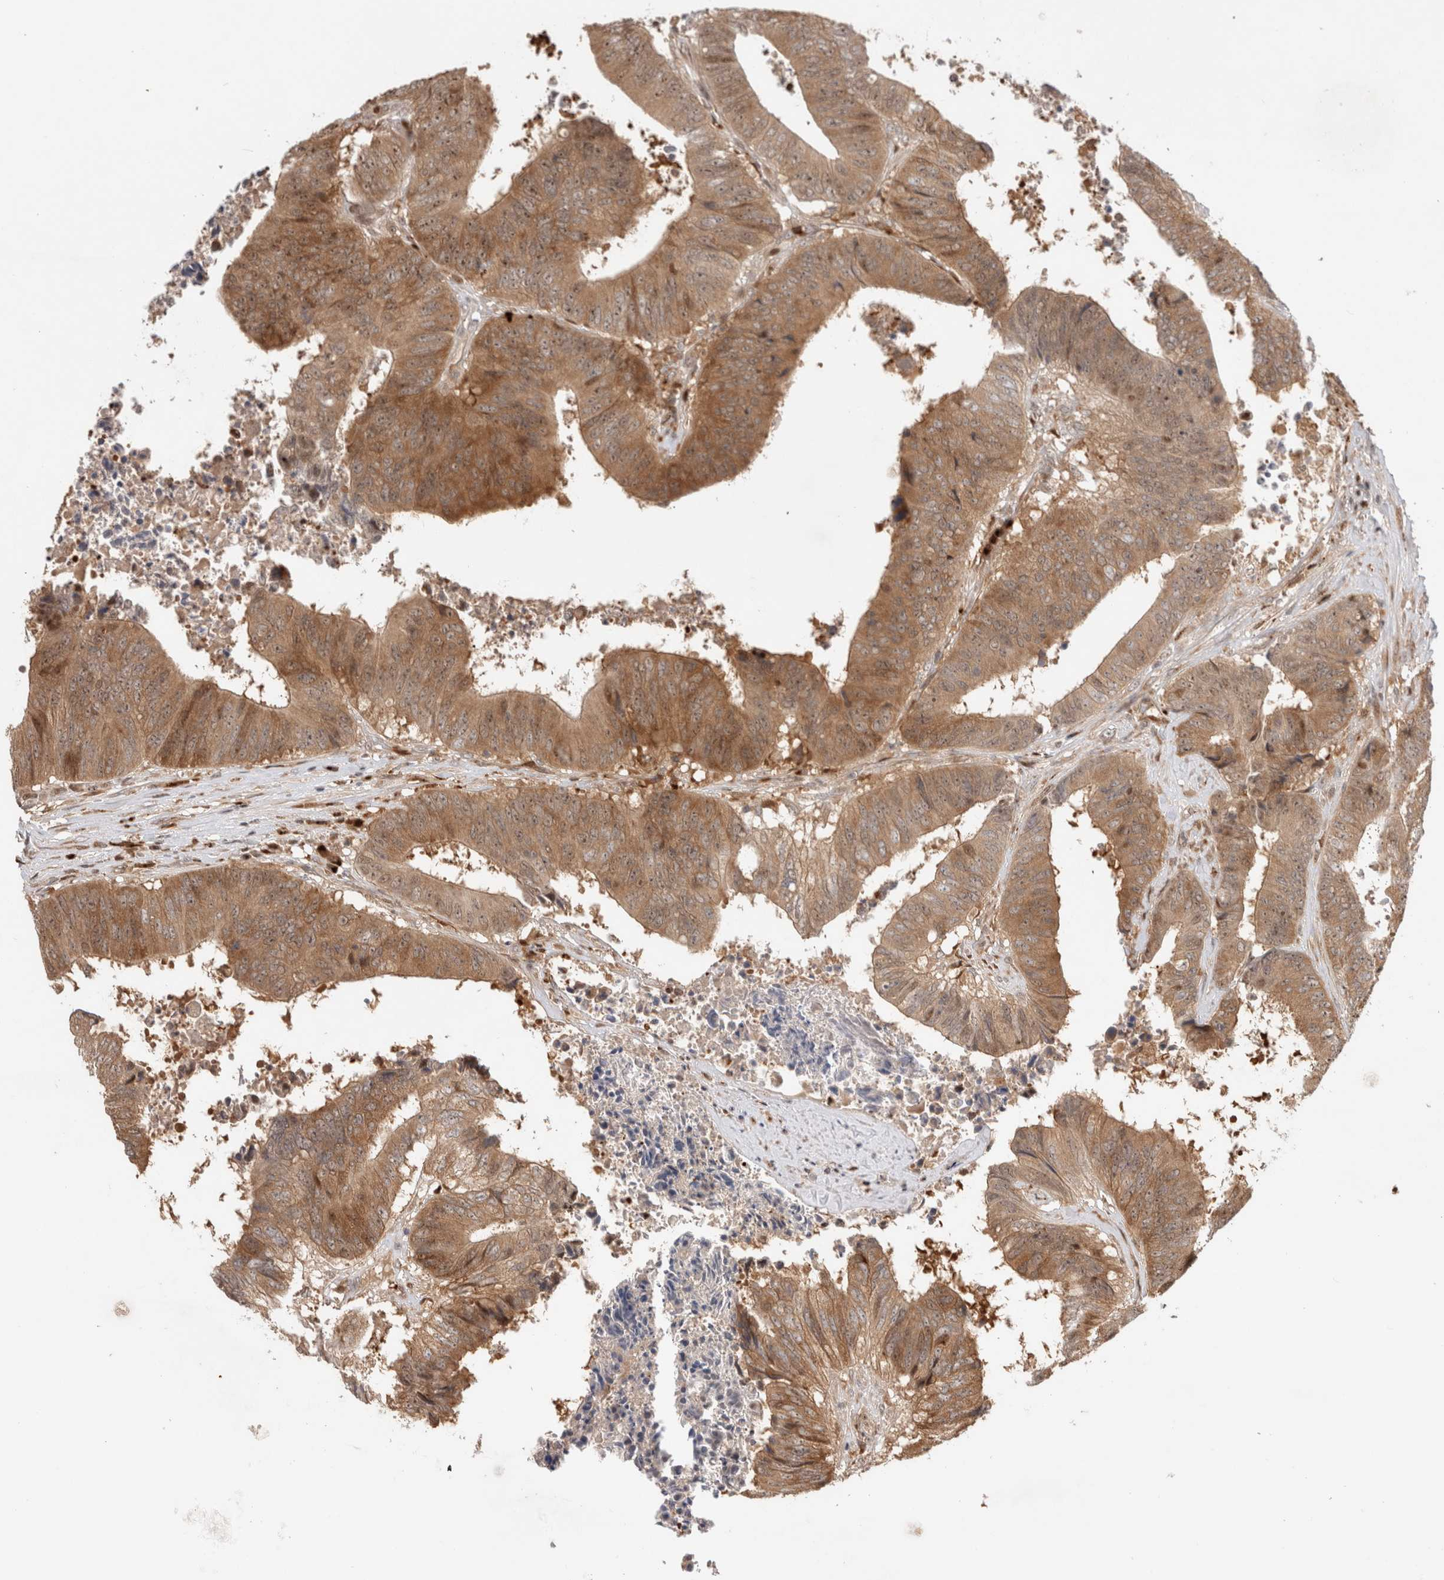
{"staining": {"intensity": "moderate", "quantity": ">75%", "location": "cytoplasmic/membranous,nuclear"}, "tissue": "colorectal cancer", "cell_type": "Tumor cells", "image_type": "cancer", "snomed": [{"axis": "morphology", "description": "Adenocarcinoma, NOS"}, {"axis": "topography", "description": "Rectum"}], "caption": "Protein staining exhibits moderate cytoplasmic/membranous and nuclear staining in about >75% of tumor cells in colorectal cancer (adenocarcinoma).", "gene": "OTUD6B", "patient": {"sex": "male", "age": 72}}